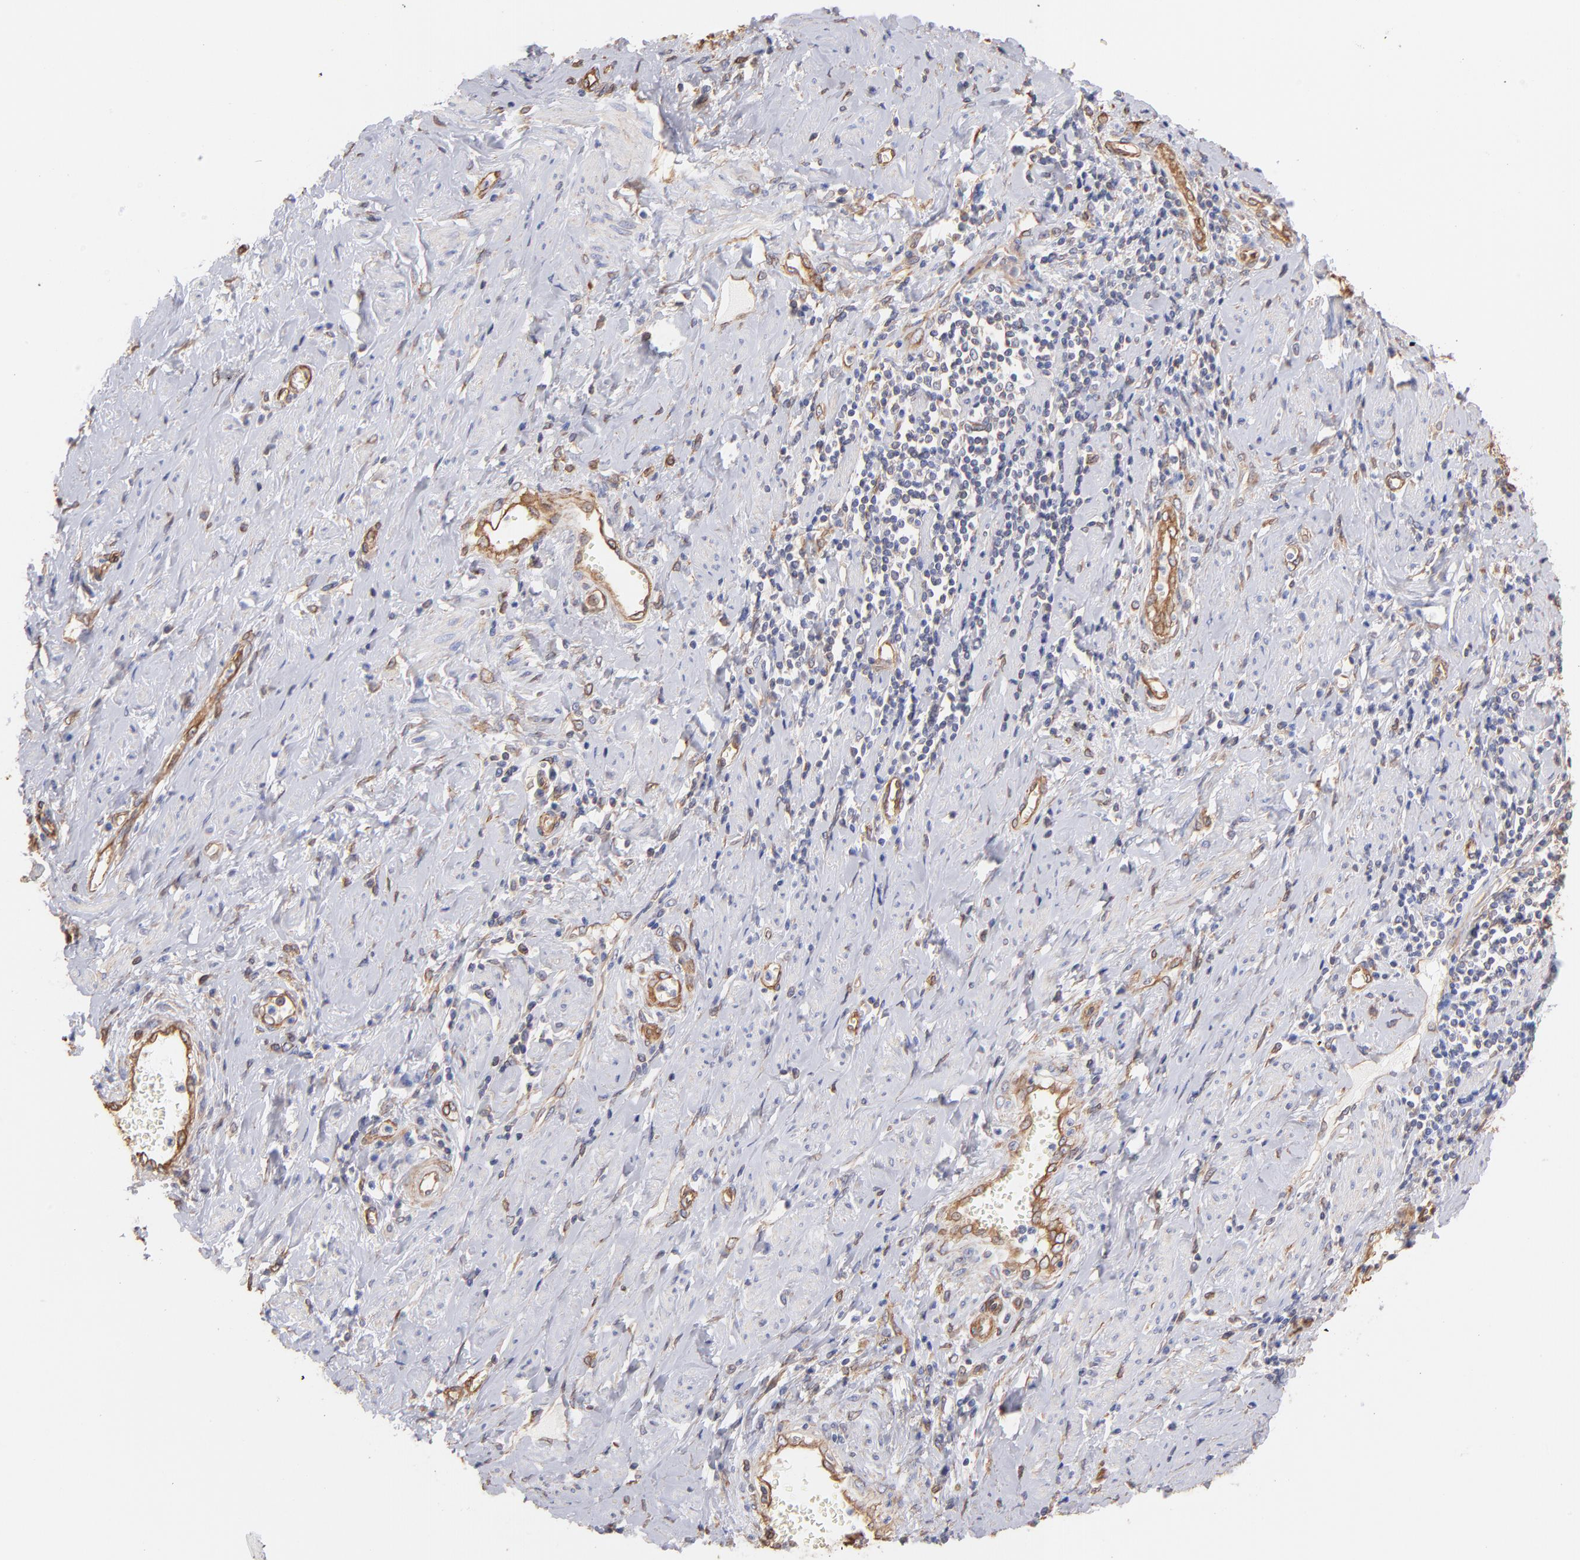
{"staining": {"intensity": "weak", "quantity": ">75%", "location": "cytoplasmic/membranous"}, "tissue": "cervical cancer", "cell_type": "Tumor cells", "image_type": "cancer", "snomed": [{"axis": "morphology", "description": "Squamous cell carcinoma, NOS"}, {"axis": "topography", "description": "Cervix"}], "caption": "Immunohistochemical staining of human cervical cancer shows low levels of weak cytoplasmic/membranous protein staining in approximately >75% of tumor cells.", "gene": "PLEC", "patient": {"sex": "female", "age": 53}}